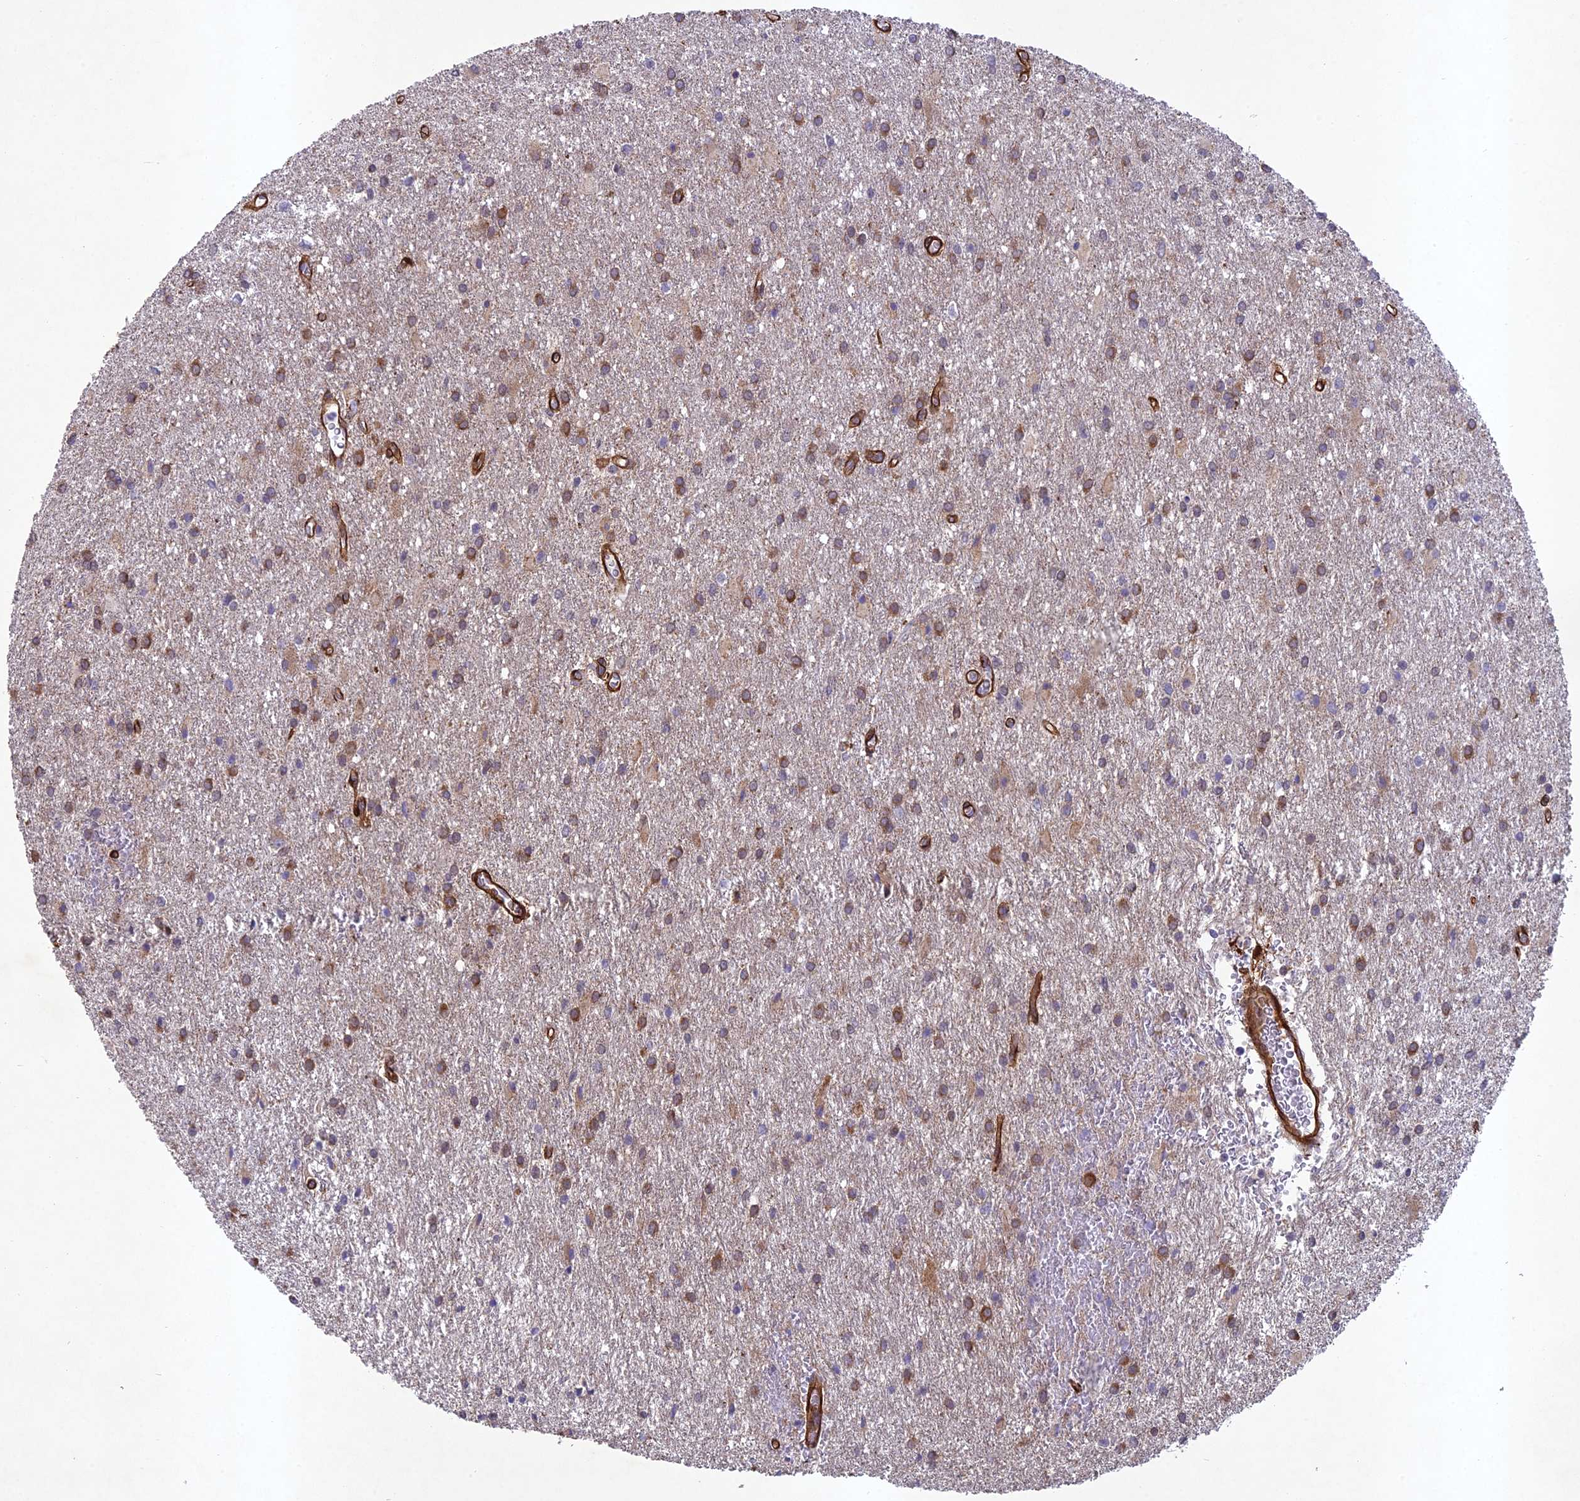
{"staining": {"intensity": "moderate", "quantity": "25%-75%", "location": "cytoplasmic/membranous"}, "tissue": "glioma", "cell_type": "Tumor cells", "image_type": "cancer", "snomed": [{"axis": "morphology", "description": "Glioma, malignant, High grade"}, {"axis": "topography", "description": "Brain"}], "caption": "This is an image of IHC staining of malignant high-grade glioma, which shows moderate positivity in the cytoplasmic/membranous of tumor cells.", "gene": "TNS1", "patient": {"sex": "female", "age": 50}}